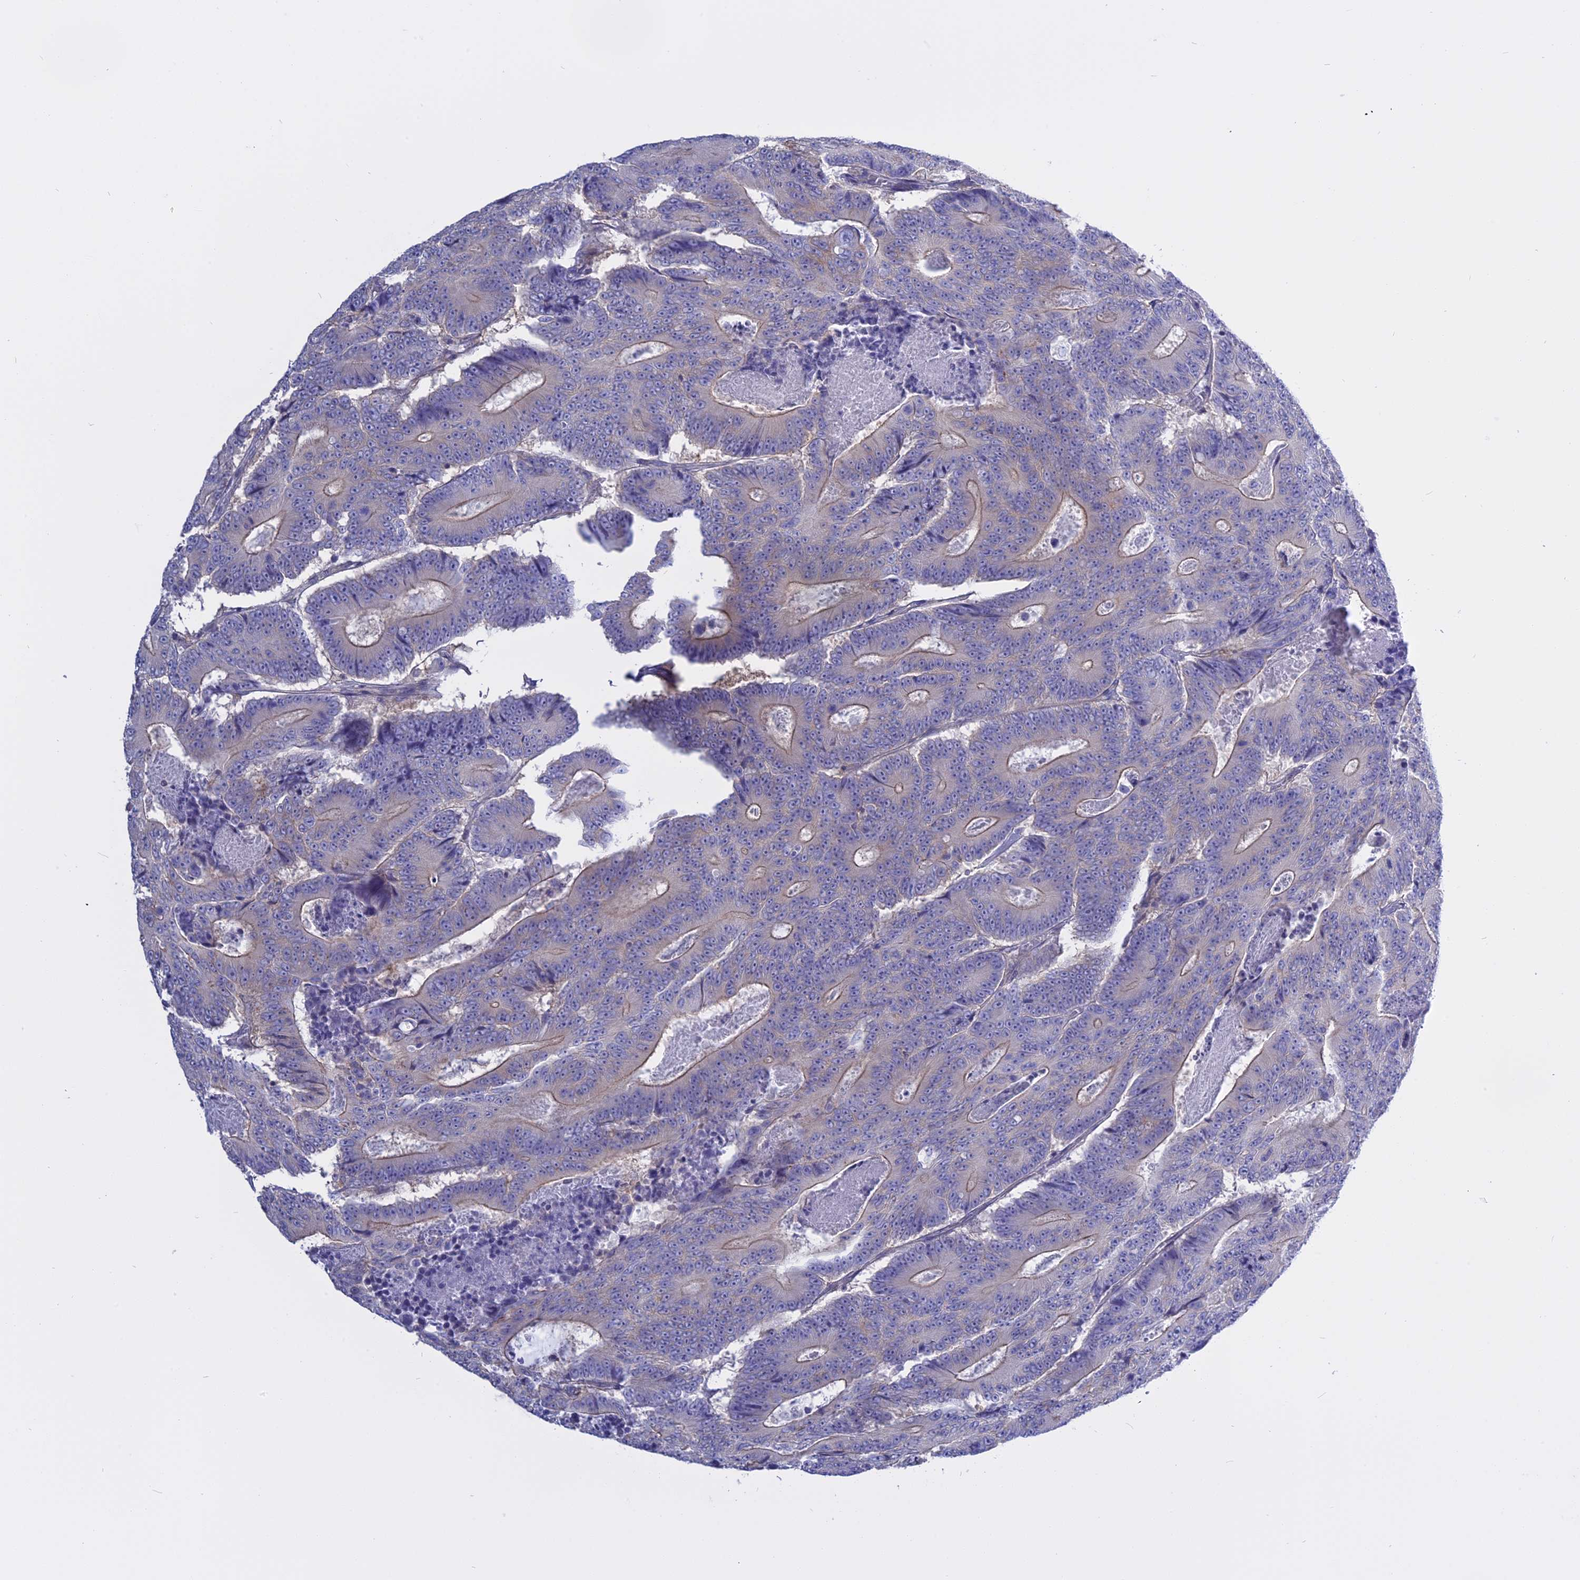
{"staining": {"intensity": "weak", "quantity": "25%-75%", "location": "cytoplasmic/membranous"}, "tissue": "colorectal cancer", "cell_type": "Tumor cells", "image_type": "cancer", "snomed": [{"axis": "morphology", "description": "Adenocarcinoma, NOS"}, {"axis": "topography", "description": "Colon"}], "caption": "Immunohistochemistry staining of colorectal cancer, which shows low levels of weak cytoplasmic/membranous positivity in about 25%-75% of tumor cells indicating weak cytoplasmic/membranous protein positivity. The staining was performed using DAB (brown) for protein detection and nuclei were counterstained in hematoxylin (blue).", "gene": "AHCYL1", "patient": {"sex": "male", "age": 83}}